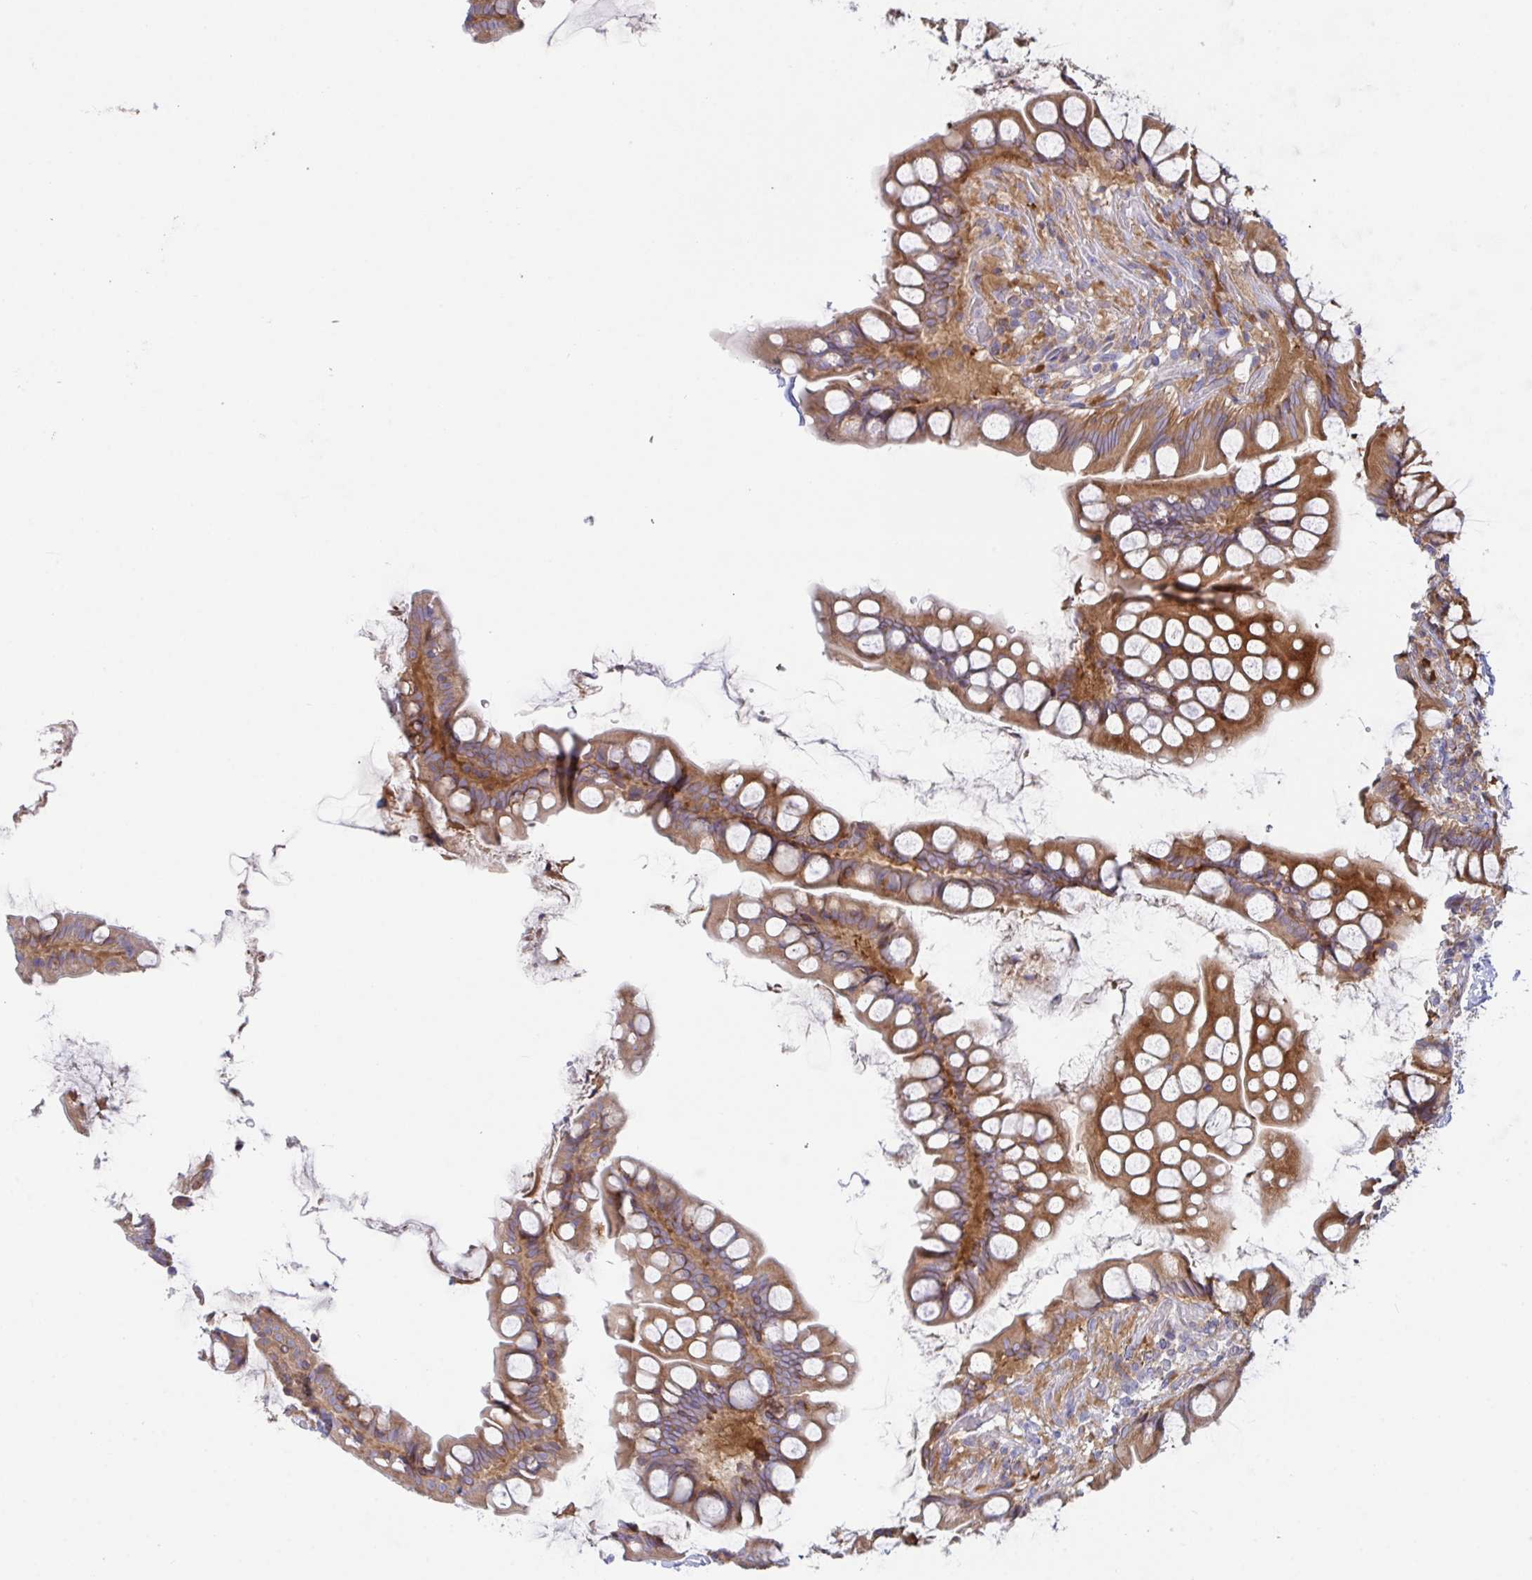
{"staining": {"intensity": "strong", "quantity": ">75%", "location": "cytoplasmic/membranous"}, "tissue": "small intestine", "cell_type": "Glandular cells", "image_type": "normal", "snomed": [{"axis": "morphology", "description": "Normal tissue, NOS"}, {"axis": "topography", "description": "Small intestine"}], "caption": "Glandular cells show high levels of strong cytoplasmic/membranous positivity in approximately >75% of cells in unremarkable human small intestine. (DAB = brown stain, brightfield microscopy at high magnification).", "gene": "YARS2", "patient": {"sex": "male", "age": 70}}